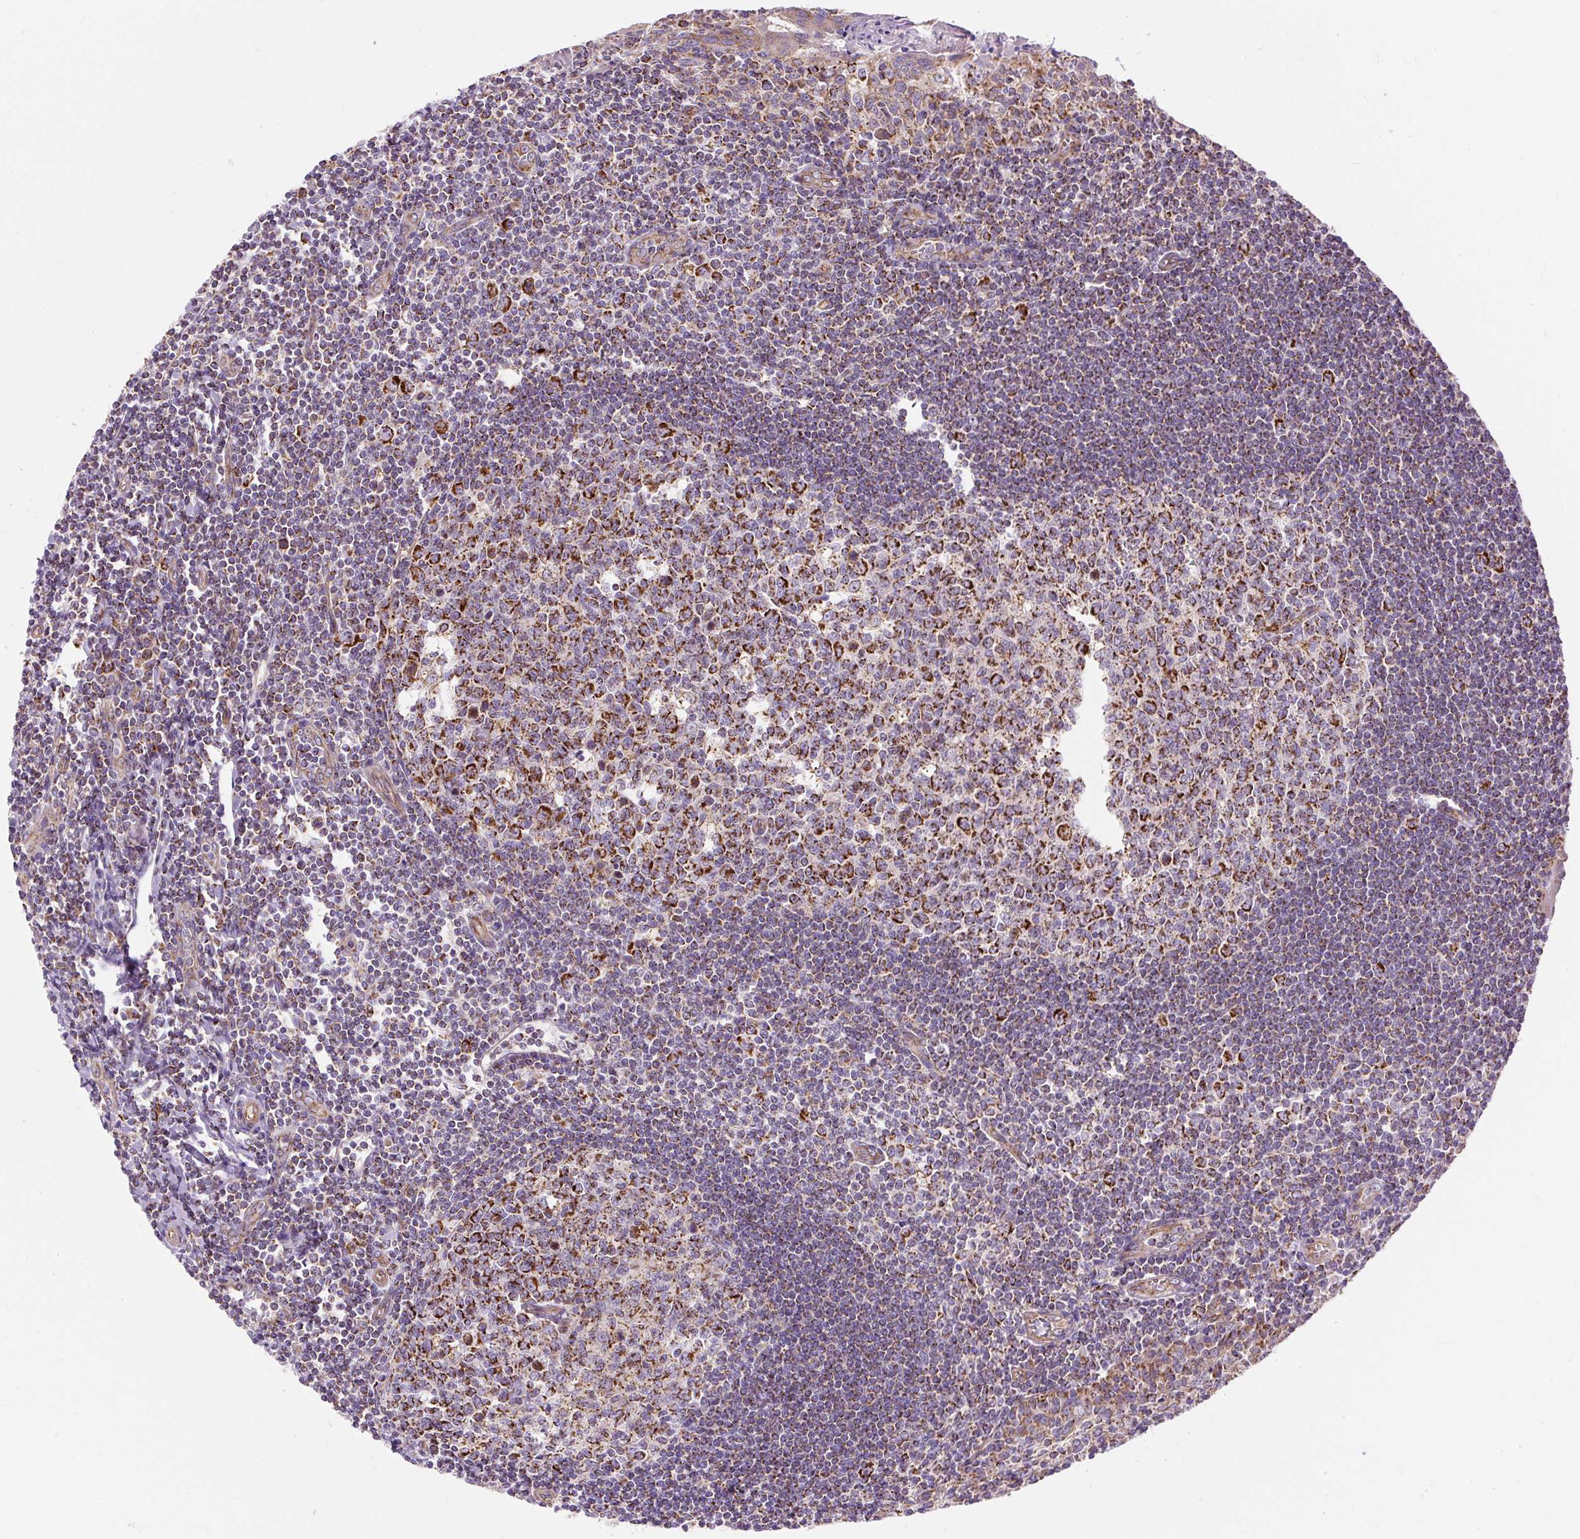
{"staining": {"intensity": "strong", "quantity": ">75%", "location": "cytoplasmic/membranous"}, "tissue": "tonsil", "cell_type": "Germinal center cells", "image_type": "normal", "snomed": [{"axis": "morphology", "description": "Normal tissue, NOS"}, {"axis": "topography", "description": "Tonsil"}], "caption": "Strong cytoplasmic/membranous protein expression is identified in approximately >75% of germinal center cells in tonsil. (DAB (3,3'-diaminobenzidine) = brown stain, brightfield microscopy at high magnification).", "gene": "CEP290", "patient": {"sex": "male", "age": 27}}